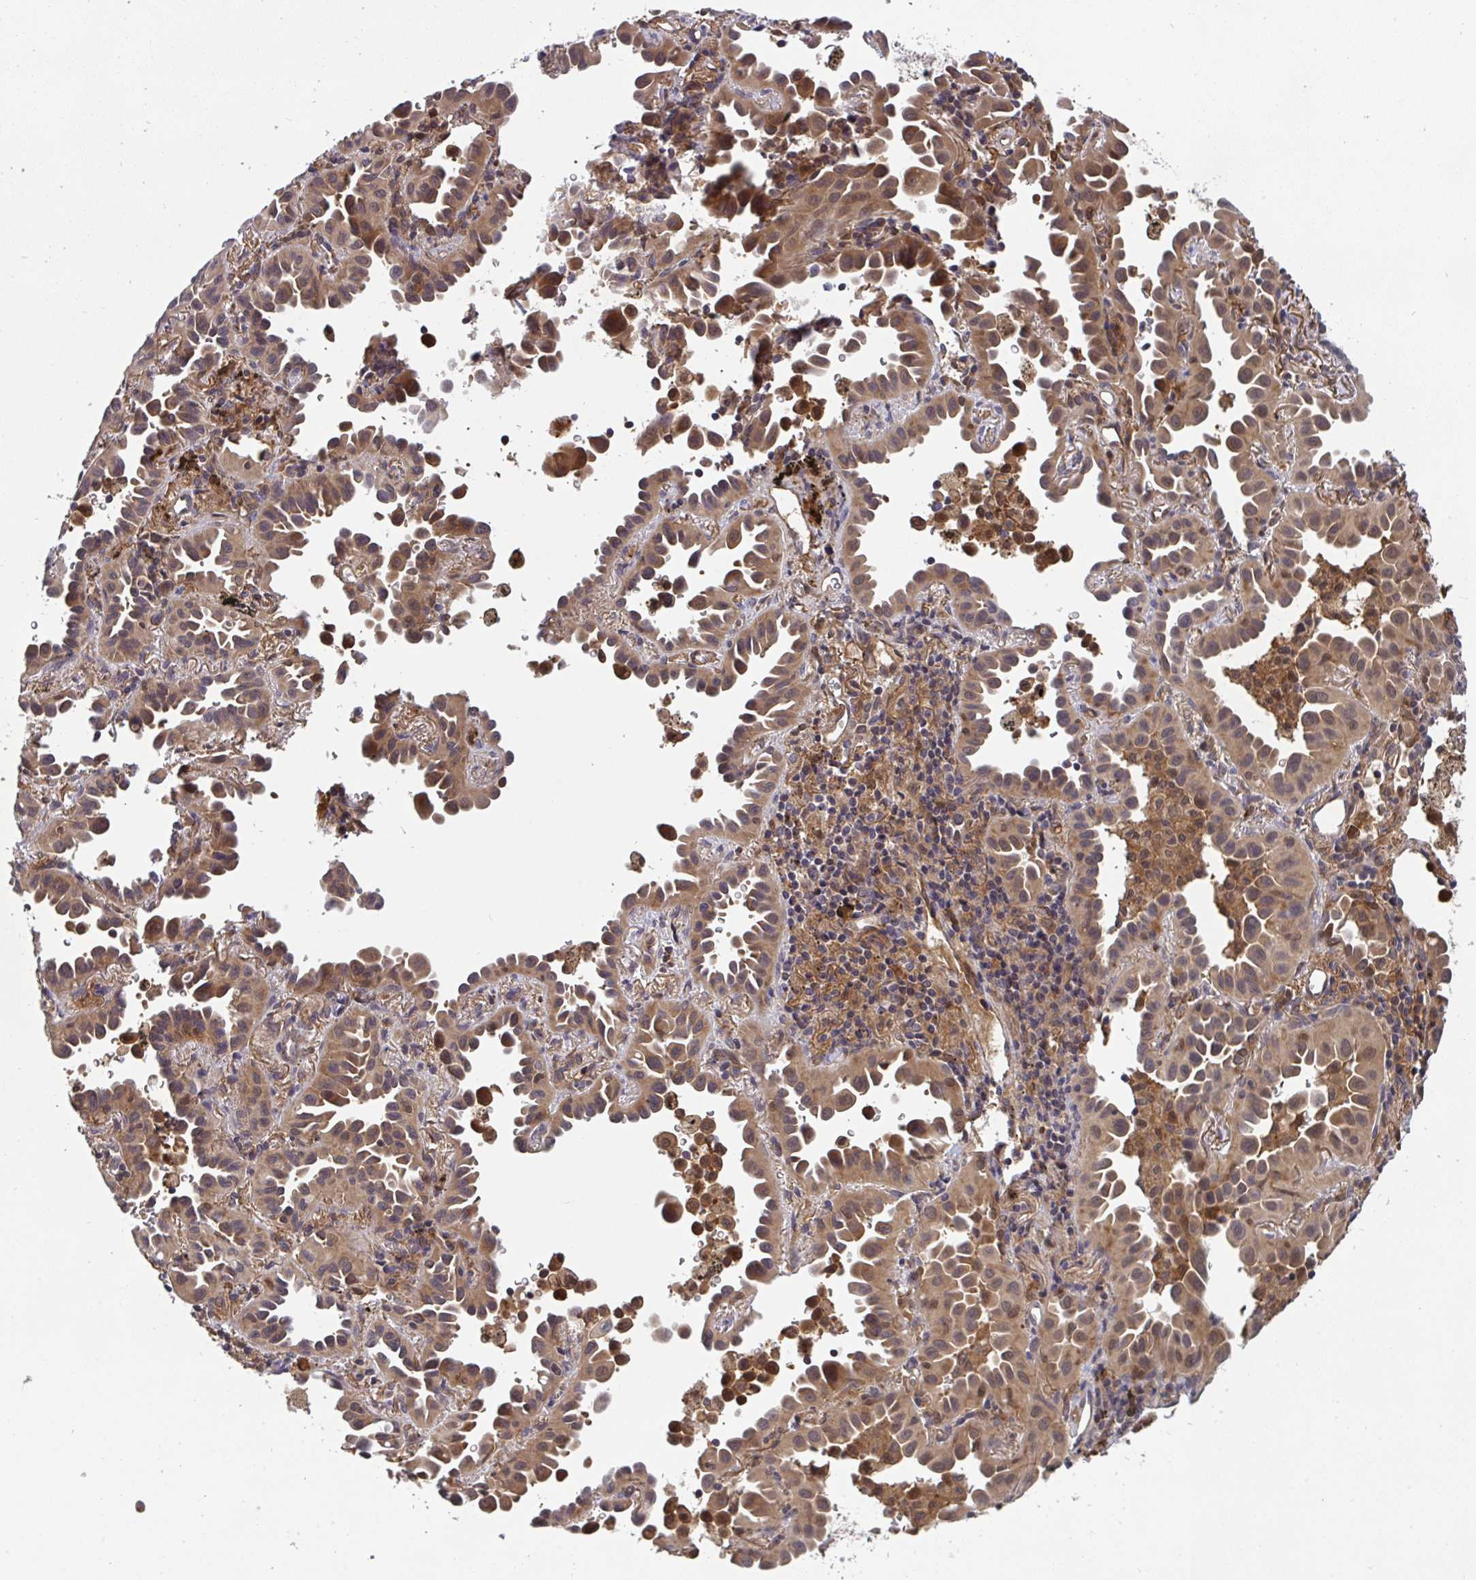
{"staining": {"intensity": "moderate", "quantity": ">75%", "location": "cytoplasmic/membranous,nuclear"}, "tissue": "lung cancer", "cell_type": "Tumor cells", "image_type": "cancer", "snomed": [{"axis": "morphology", "description": "Adenocarcinoma, NOS"}, {"axis": "topography", "description": "Lung"}], "caption": "Brown immunohistochemical staining in human lung cancer displays moderate cytoplasmic/membranous and nuclear positivity in approximately >75% of tumor cells. (DAB IHC with brightfield microscopy, high magnification).", "gene": "TIGAR", "patient": {"sex": "male", "age": 68}}